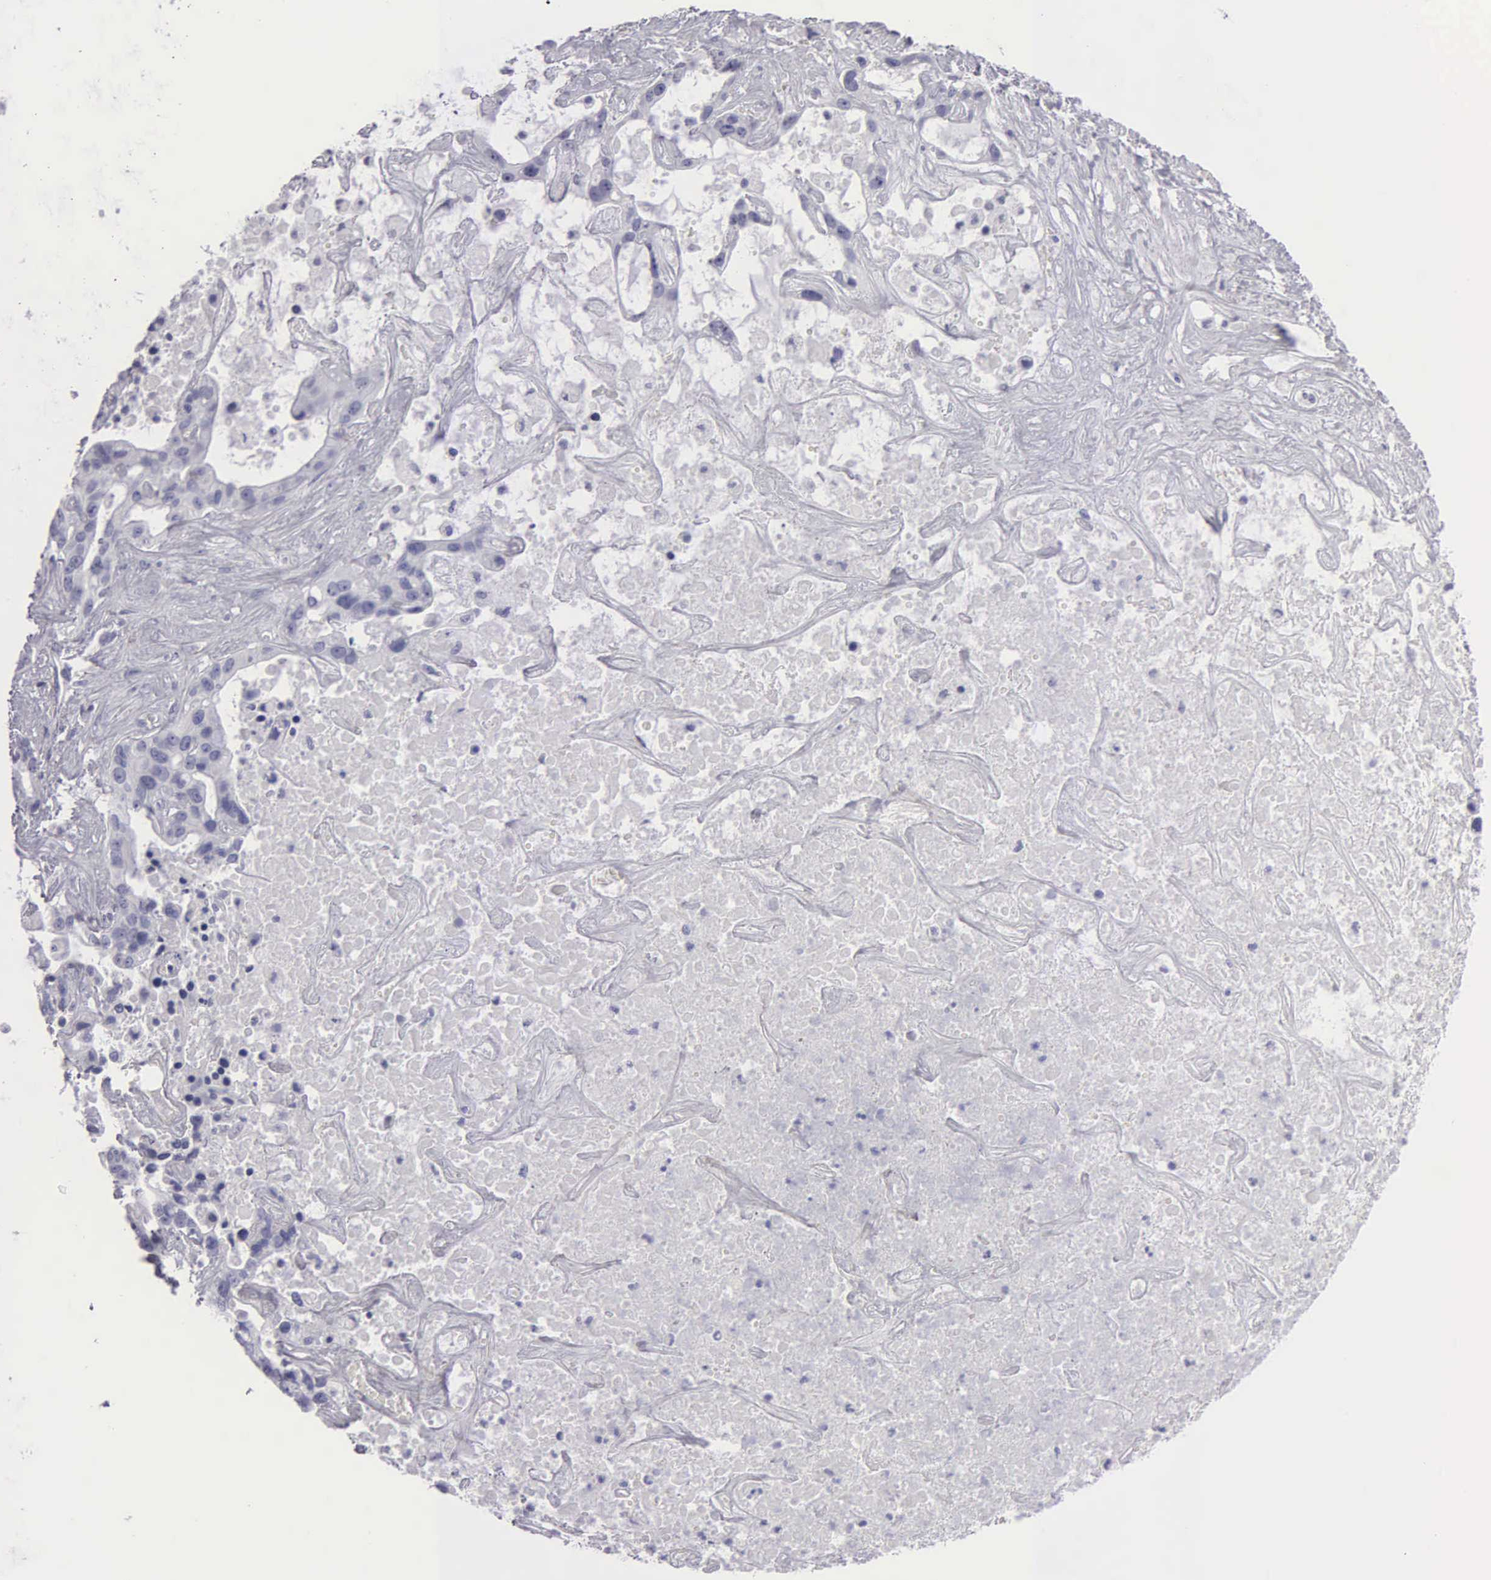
{"staining": {"intensity": "negative", "quantity": "none", "location": "none"}, "tissue": "liver cancer", "cell_type": "Tumor cells", "image_type": "cancer", "snomed": [{"axis": "morphology", "description": "Cholangiocarcinoma"}, {"axis": "topography", "description": "Liver"}], "caption": "The micrograph reveals no staining of tumor cells in cholangiocarcinoma (liver).", "gene": "FBLN5", "patient": {"sex": "female", "age": 65}}